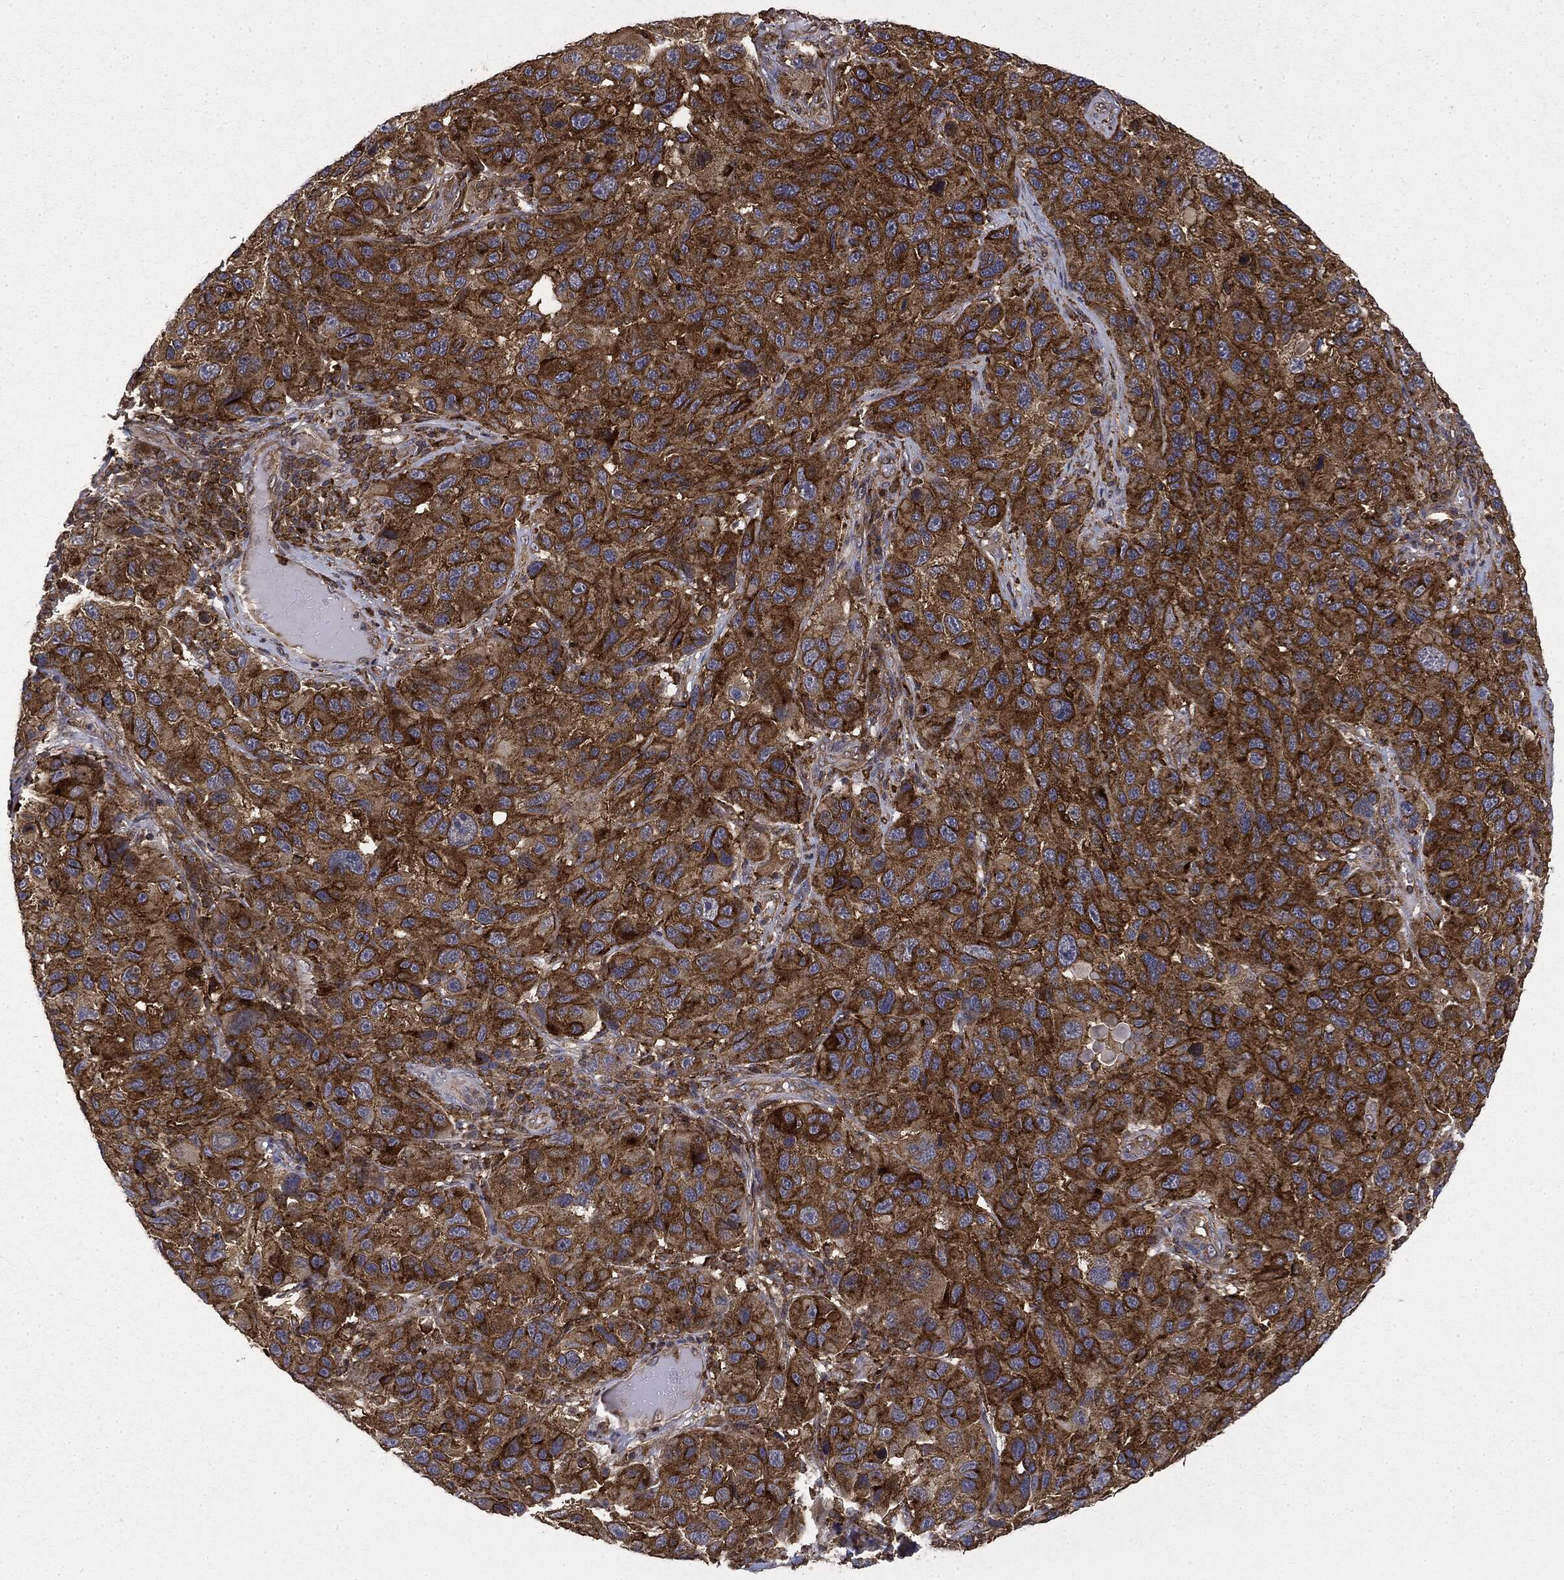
{"staining": {"intensity": "strong", "quantity": ">75%", "location": "cytoplasmic/membranous"}, "tissue": "melanoma", "cell_type": "Tumor cells", "image_type": "cancer", "snomed": [{"axis": "morphology", "description": "Malignant melanoma, NOS"}, {"axis": "topography", "description": "Skin"}], "caption": "This is an image of immunohistochemistry (IHC) staining of malignant melanoma, which shows strong staining in the cytoplasmic/membranous of tumor cells.", "gene": "SNX5", "patient": {"sex": "male", "age": 53}}